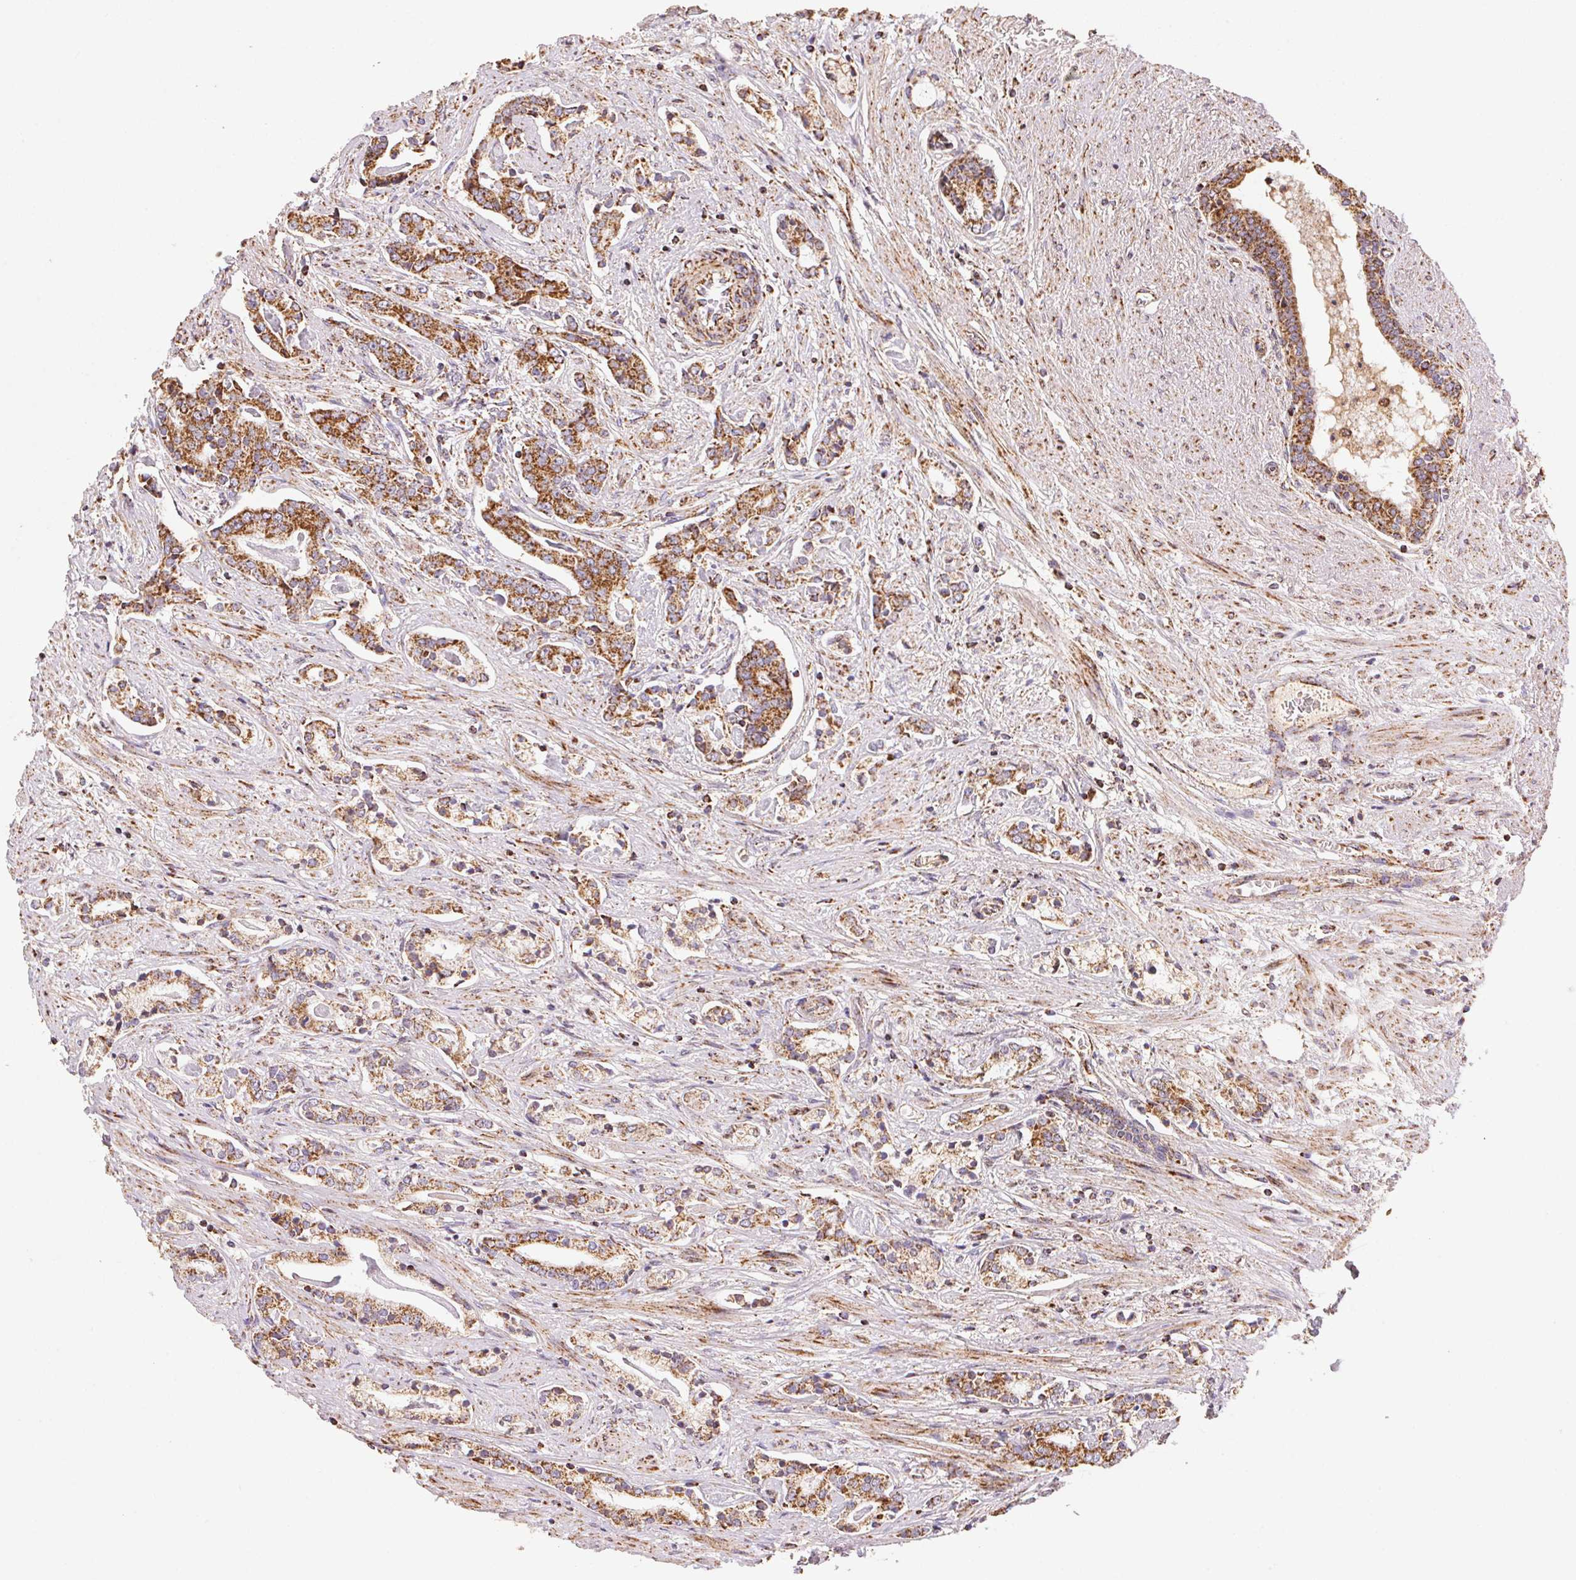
{"staining": {"intensity": "strong", "quantity": ">75%", "location": "cytoplasmic/membranous"}, "tissue": "prostate cancer", "cell_type": "Tumor cells", "image_type": "cancer", "snomed": [{"axis": "morphology", "description": "Adenocarcinoma, NOS"}, {"axis": "topography", "description": "Prostate"}], "caption": "Immunohistochemistry (IHC) micrograph of human prostate cancer (adenocarcinoma) stained for a protein (brown), which displays high levels of strong cytoplasmic/membranous staining in approximately >75% of tumor cells.", "gene": "NDUFS2", "patient": {"sex": "male", "age": 64}}